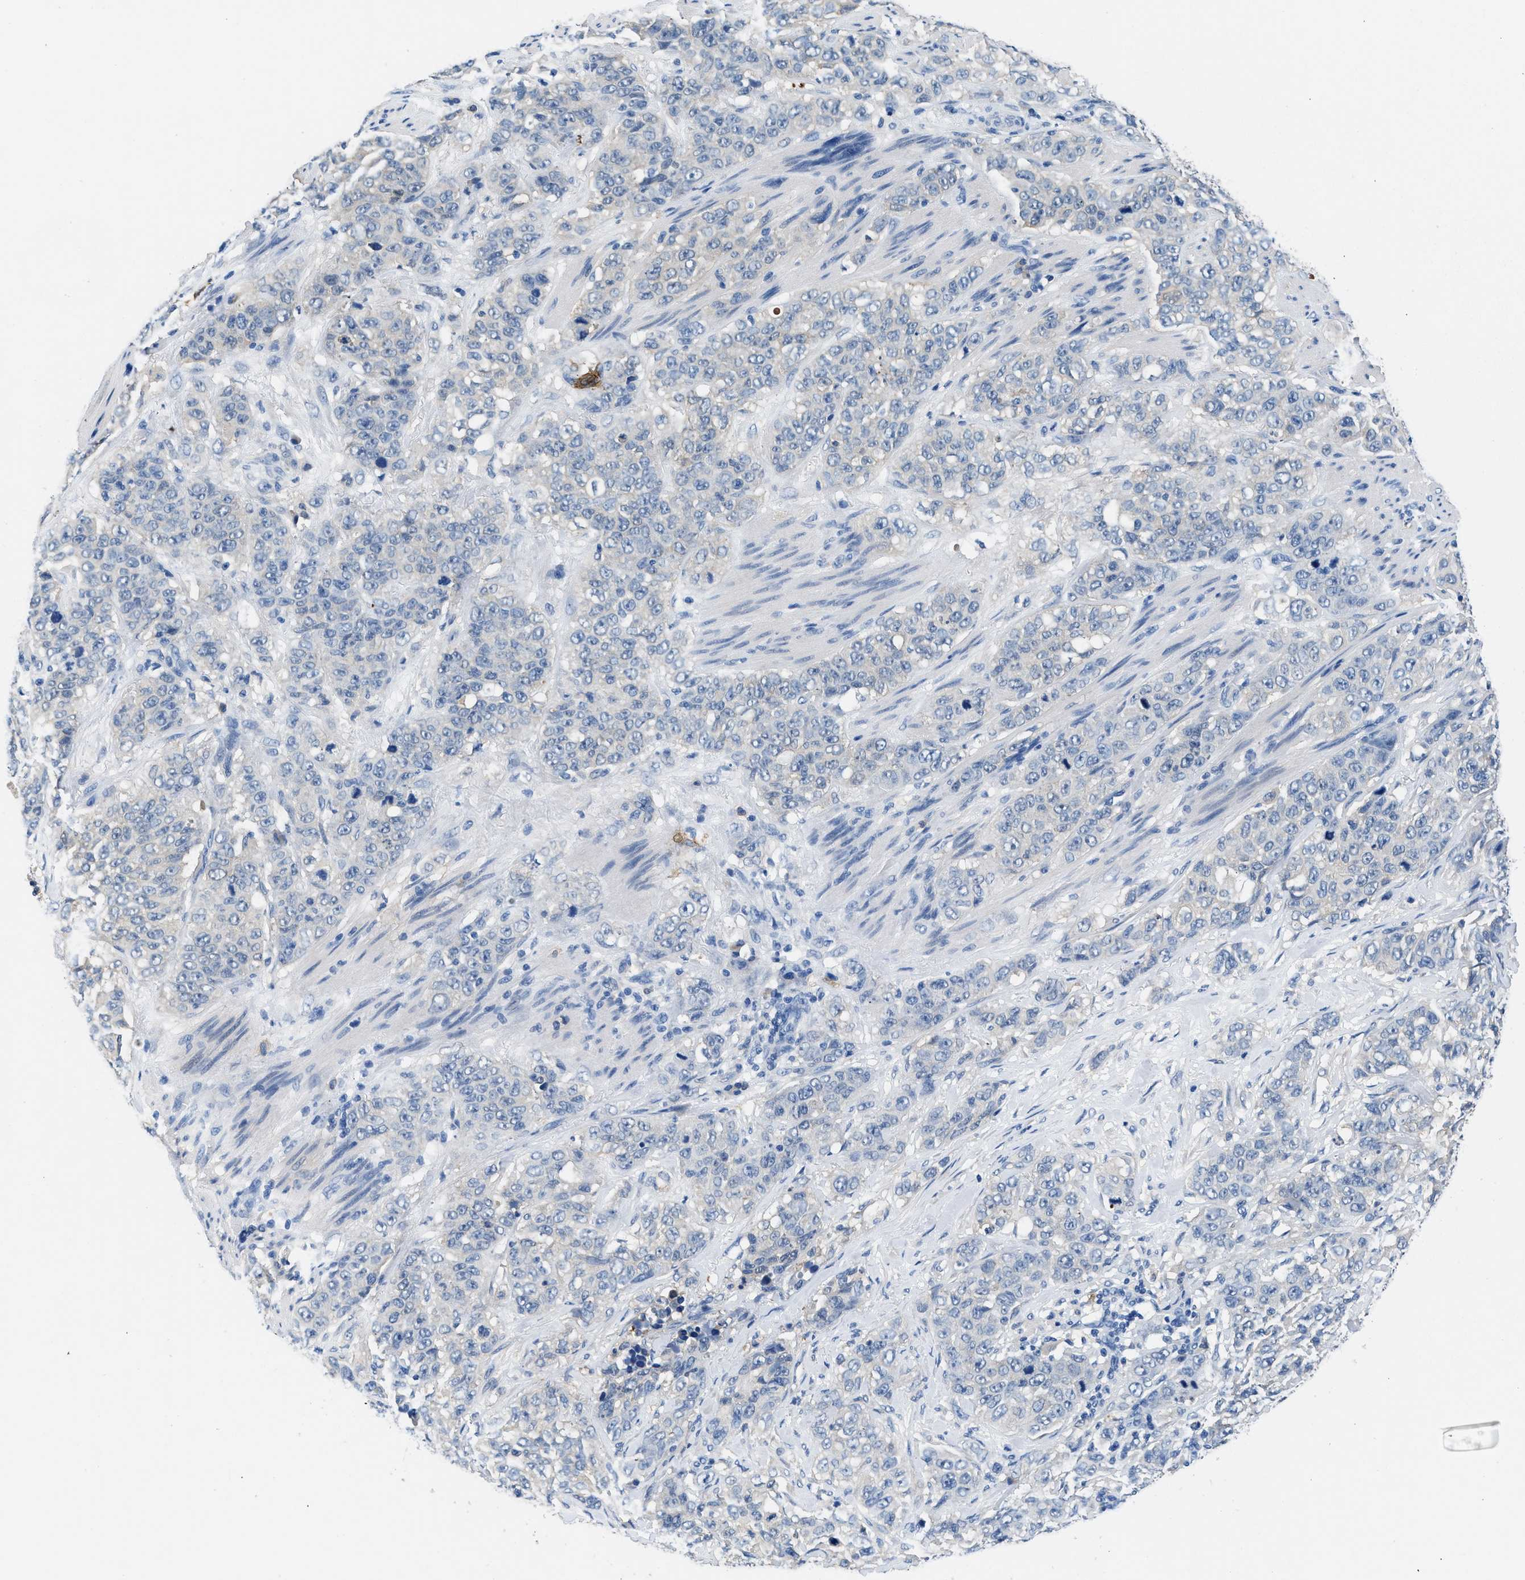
{"staining": {"intensity": "negative", "quantity": "none", "location": "none"}, "tissue": "stomach cancer", "cell_type": "Tumor cells", "image_type": "cancer", "snomed": [{"axis": "morphology", "description": "Adenocarcinoma, NOS"}, {"axis": "topography", "description": "Stomach"}], "caption": "Tumor cells show no significant expression in stomach cancer.", "gene": "FADS6", "patient": {"sex": "male", "age": 48}}